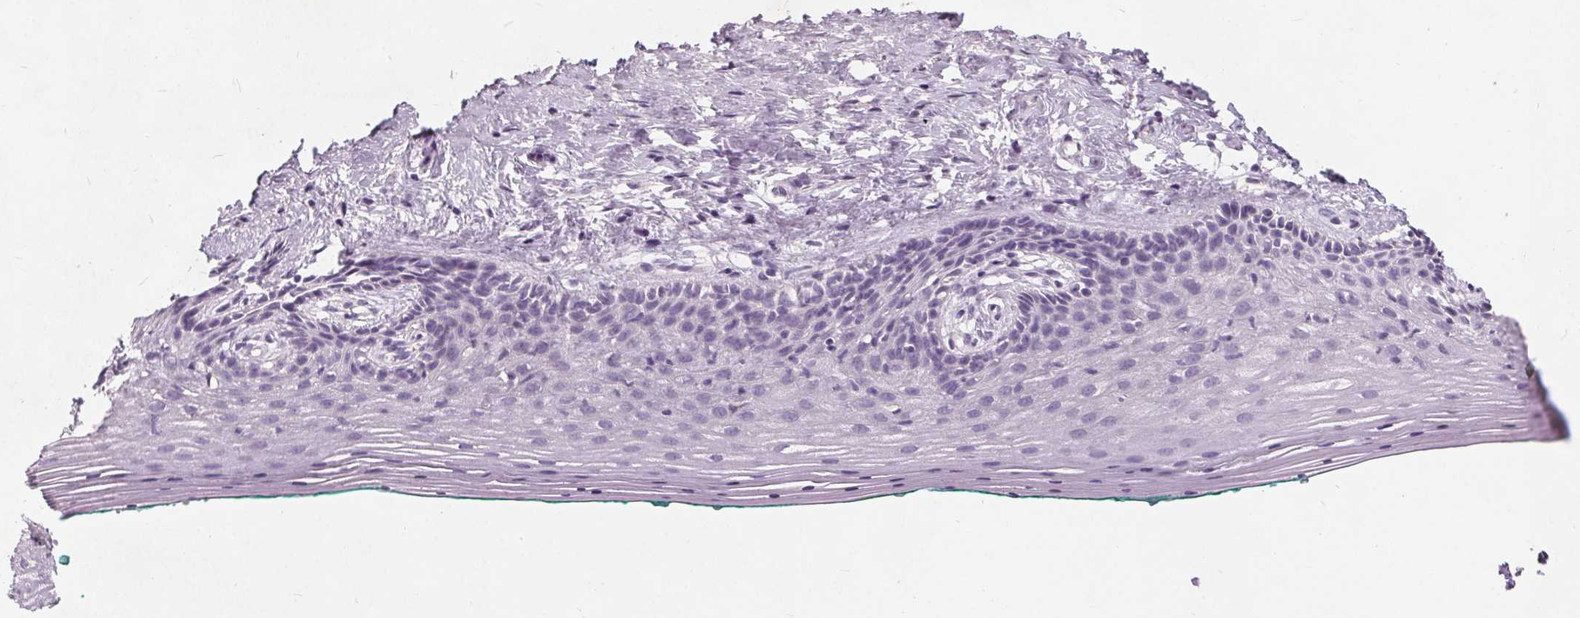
{"staining": {"intensity": "negative", "quantity": "none", "location": "none"}, "tissue": "vagina", "cell_type": "Squamous epithelial cells", "image_type": "normal", "snomed": [{"axis": "morphology", "description": "Normal tissue, NOS"}, {"axis": "topography", "description": "Vagina"}], "caption": "Vagina was stained to show a protein in brown. There is no significant positivity in squamous epithelial cells. (DAB immunohistochemistry, high magnification).", "gene": "PLA2G2E", "patient": {"sex": "female", "age": 45}}